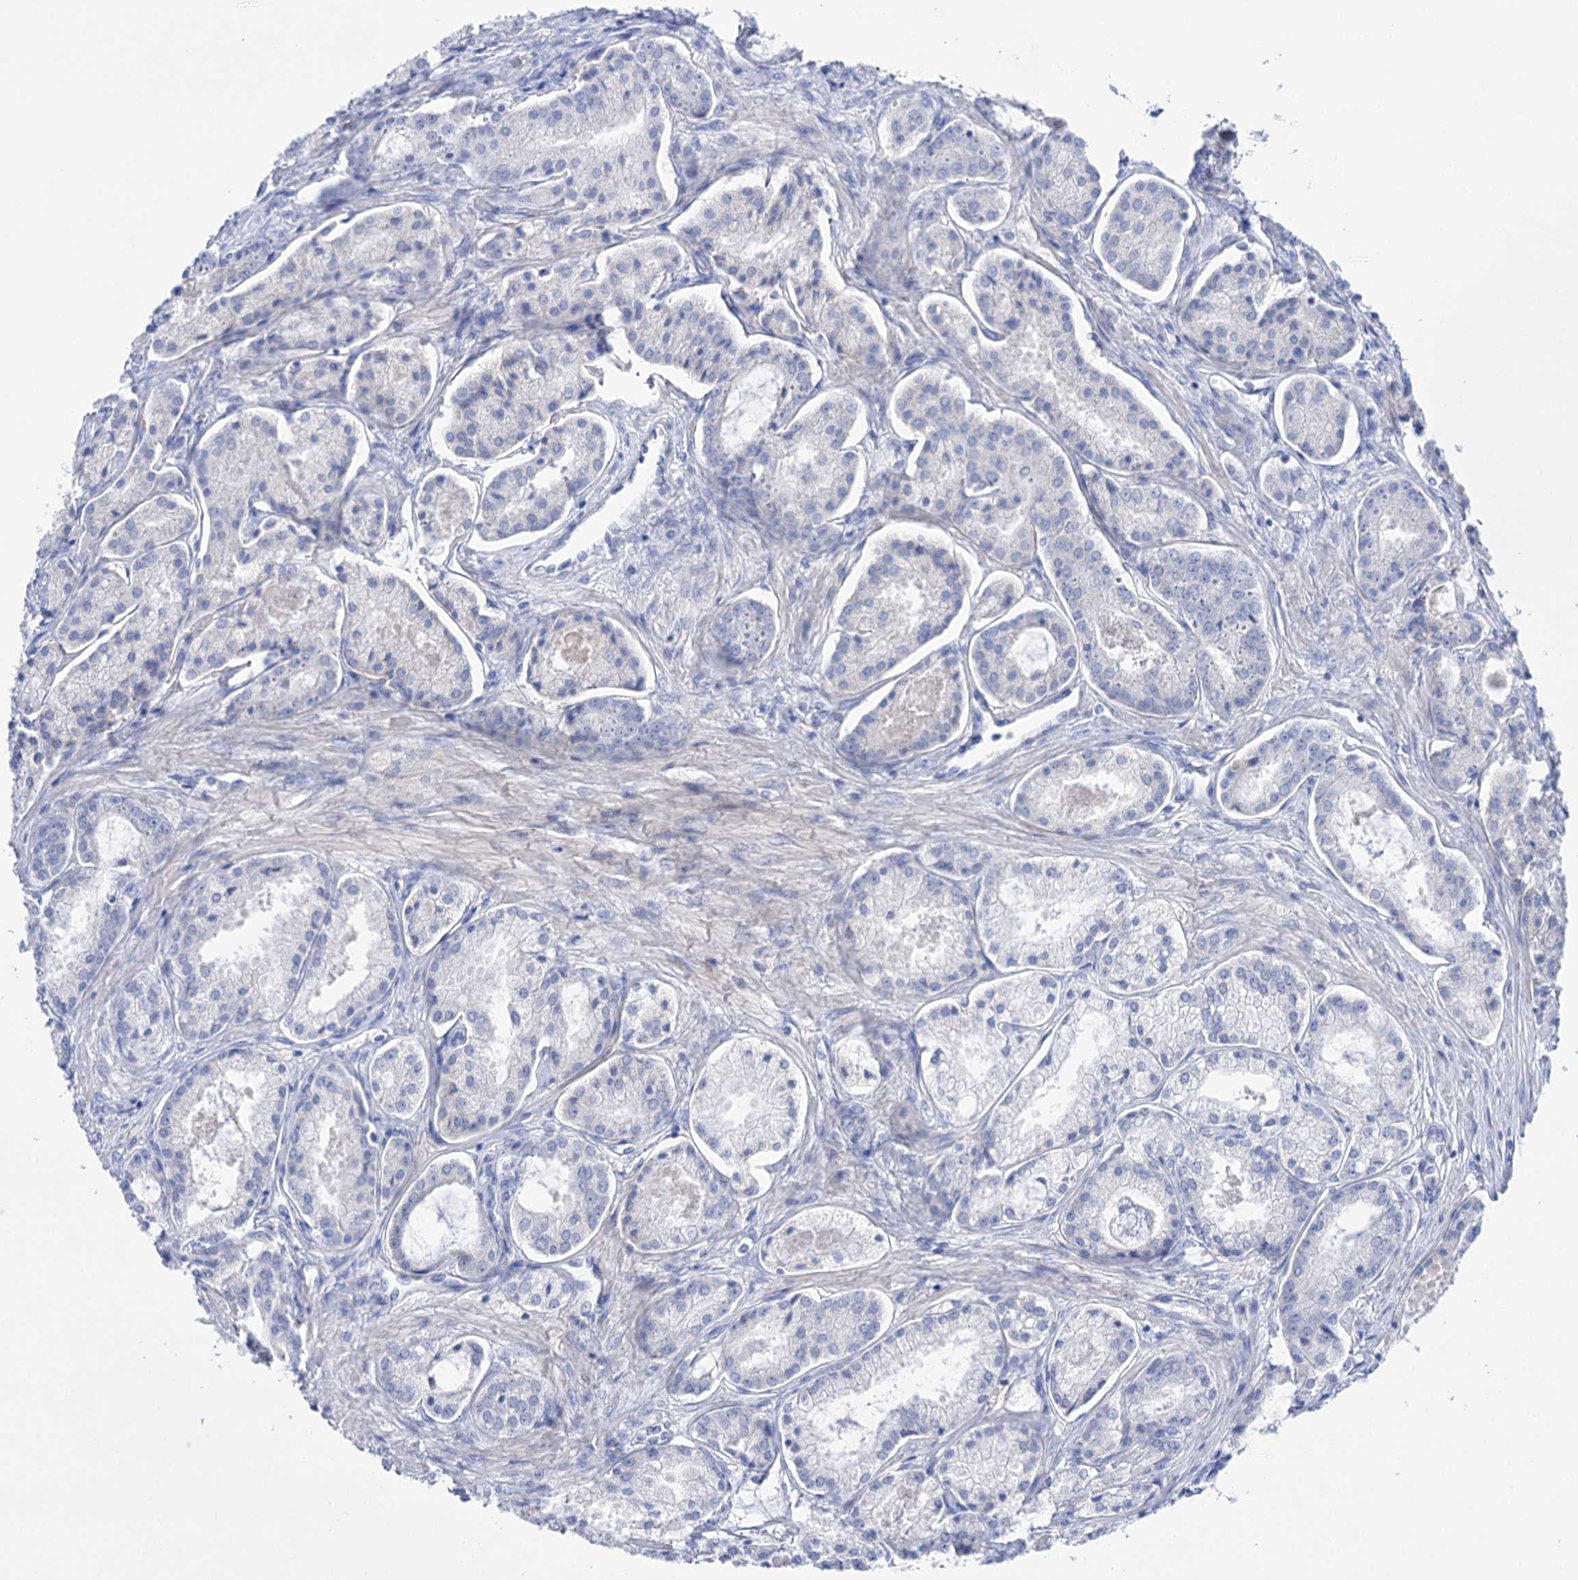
{"staining": {"intensity": "negative", "quantity": "none", "location": "none"}, "tissue": "prostate cancer", "cell_type": "Tumor cells", "image_type": "cancer", "snomed": [{"axis": "morphology", "description": "Adenocarcinoma, Low grade"}, {"axis": "topography", "description": "Prostate"}], "caption": "Tumor cells show no significant protein staining in prostate cancer (adenocarcinoma (low-grade)).", "gene": "YARS2", "patient": {"sex": "male", "age": 68}}